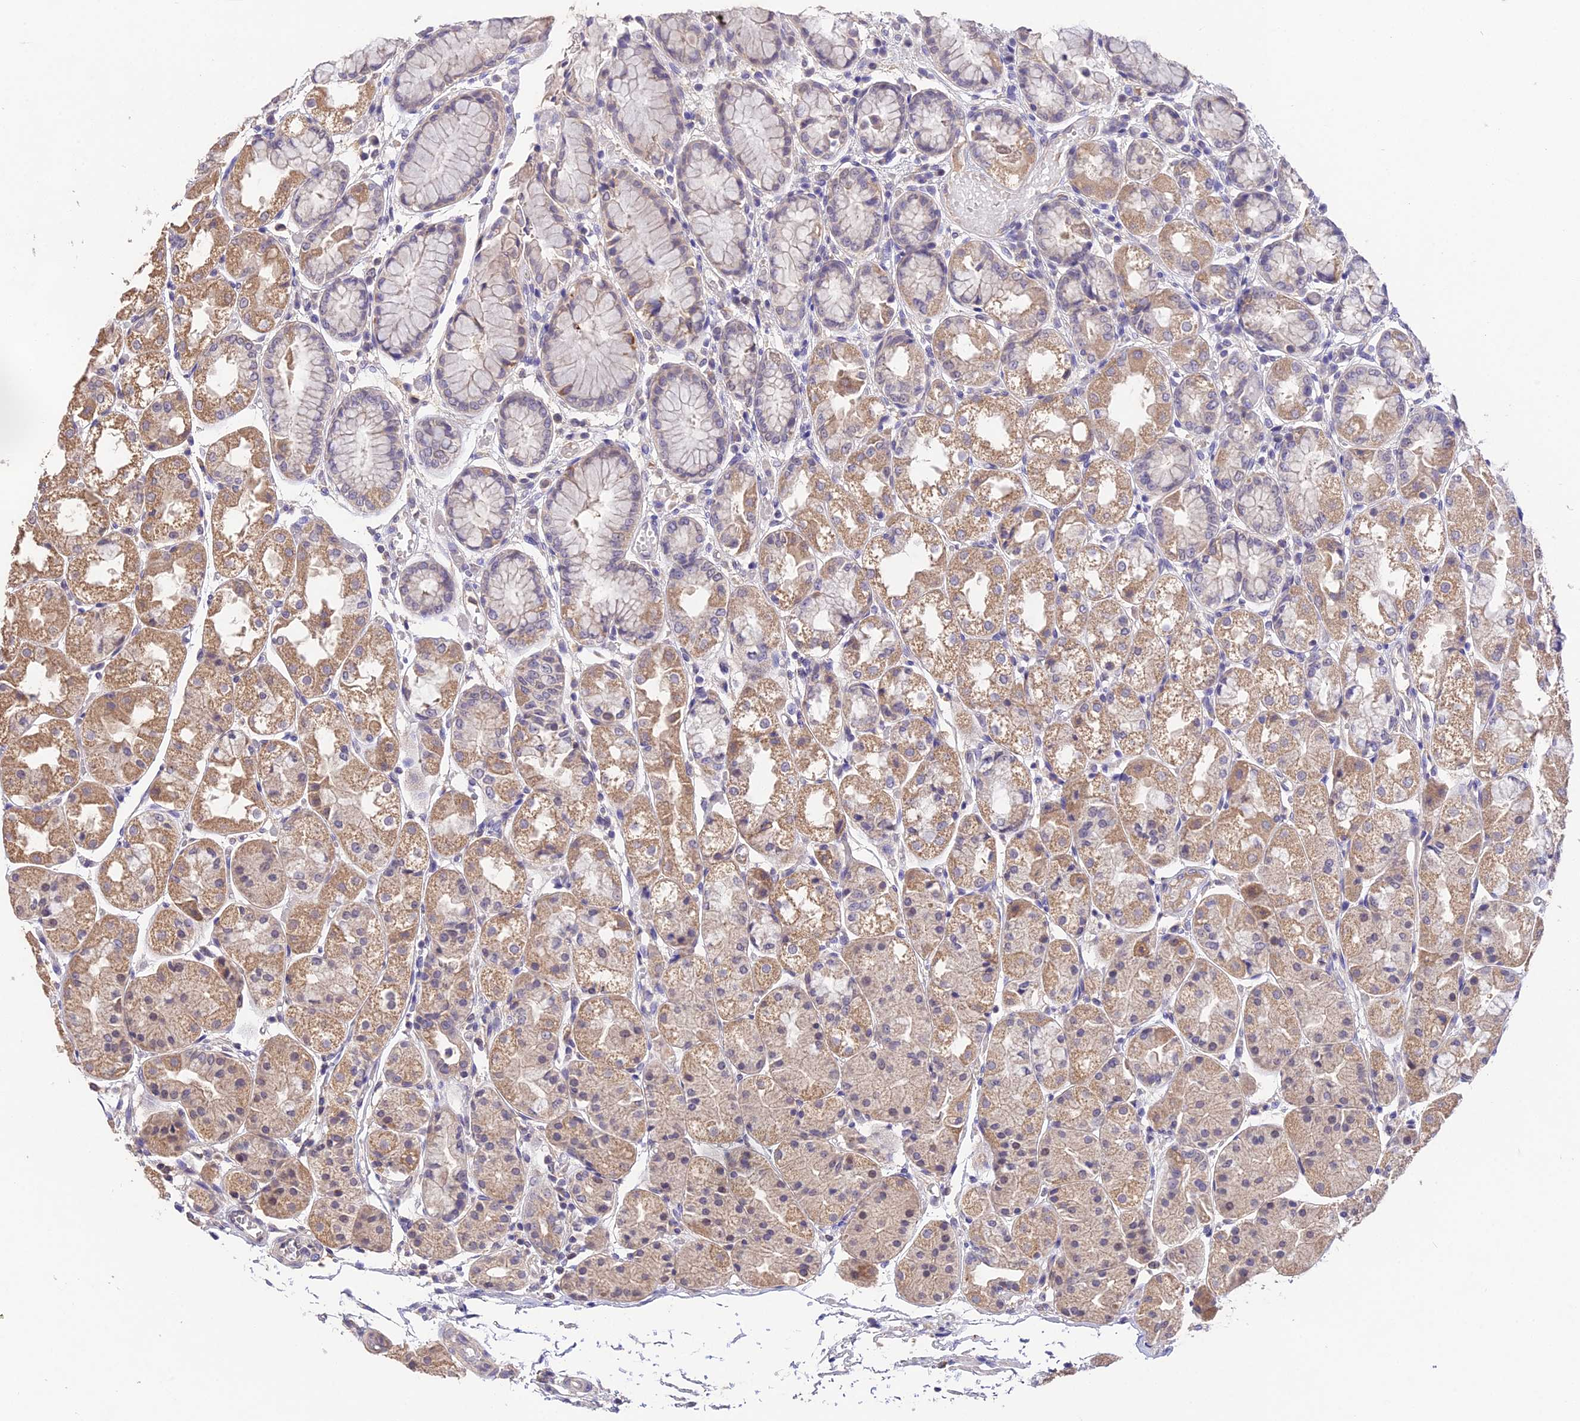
{"staining": {"intensity": "moderate", "quantity": "25%-75%", "location": "cytoplasmic/membranous"}, "tissue": "stomach", "cell_type": "Glandular cells", "image_type": "normal", "snomed": [{"axis": "morphology", "description": "Normal tissue, NOS"}, {"axis": "topography", "description": "Stomach, upper"}], "caption": "The photomicrograph reveals a brown stain indicating the presence of a protein in the cytoplasmic/membranous of glandular cells in stomach. (Brightfield microscopy of DAB IHC at high magnification).", "gene": "PGK1", "patient": {"sex": "male", "age": 72}}